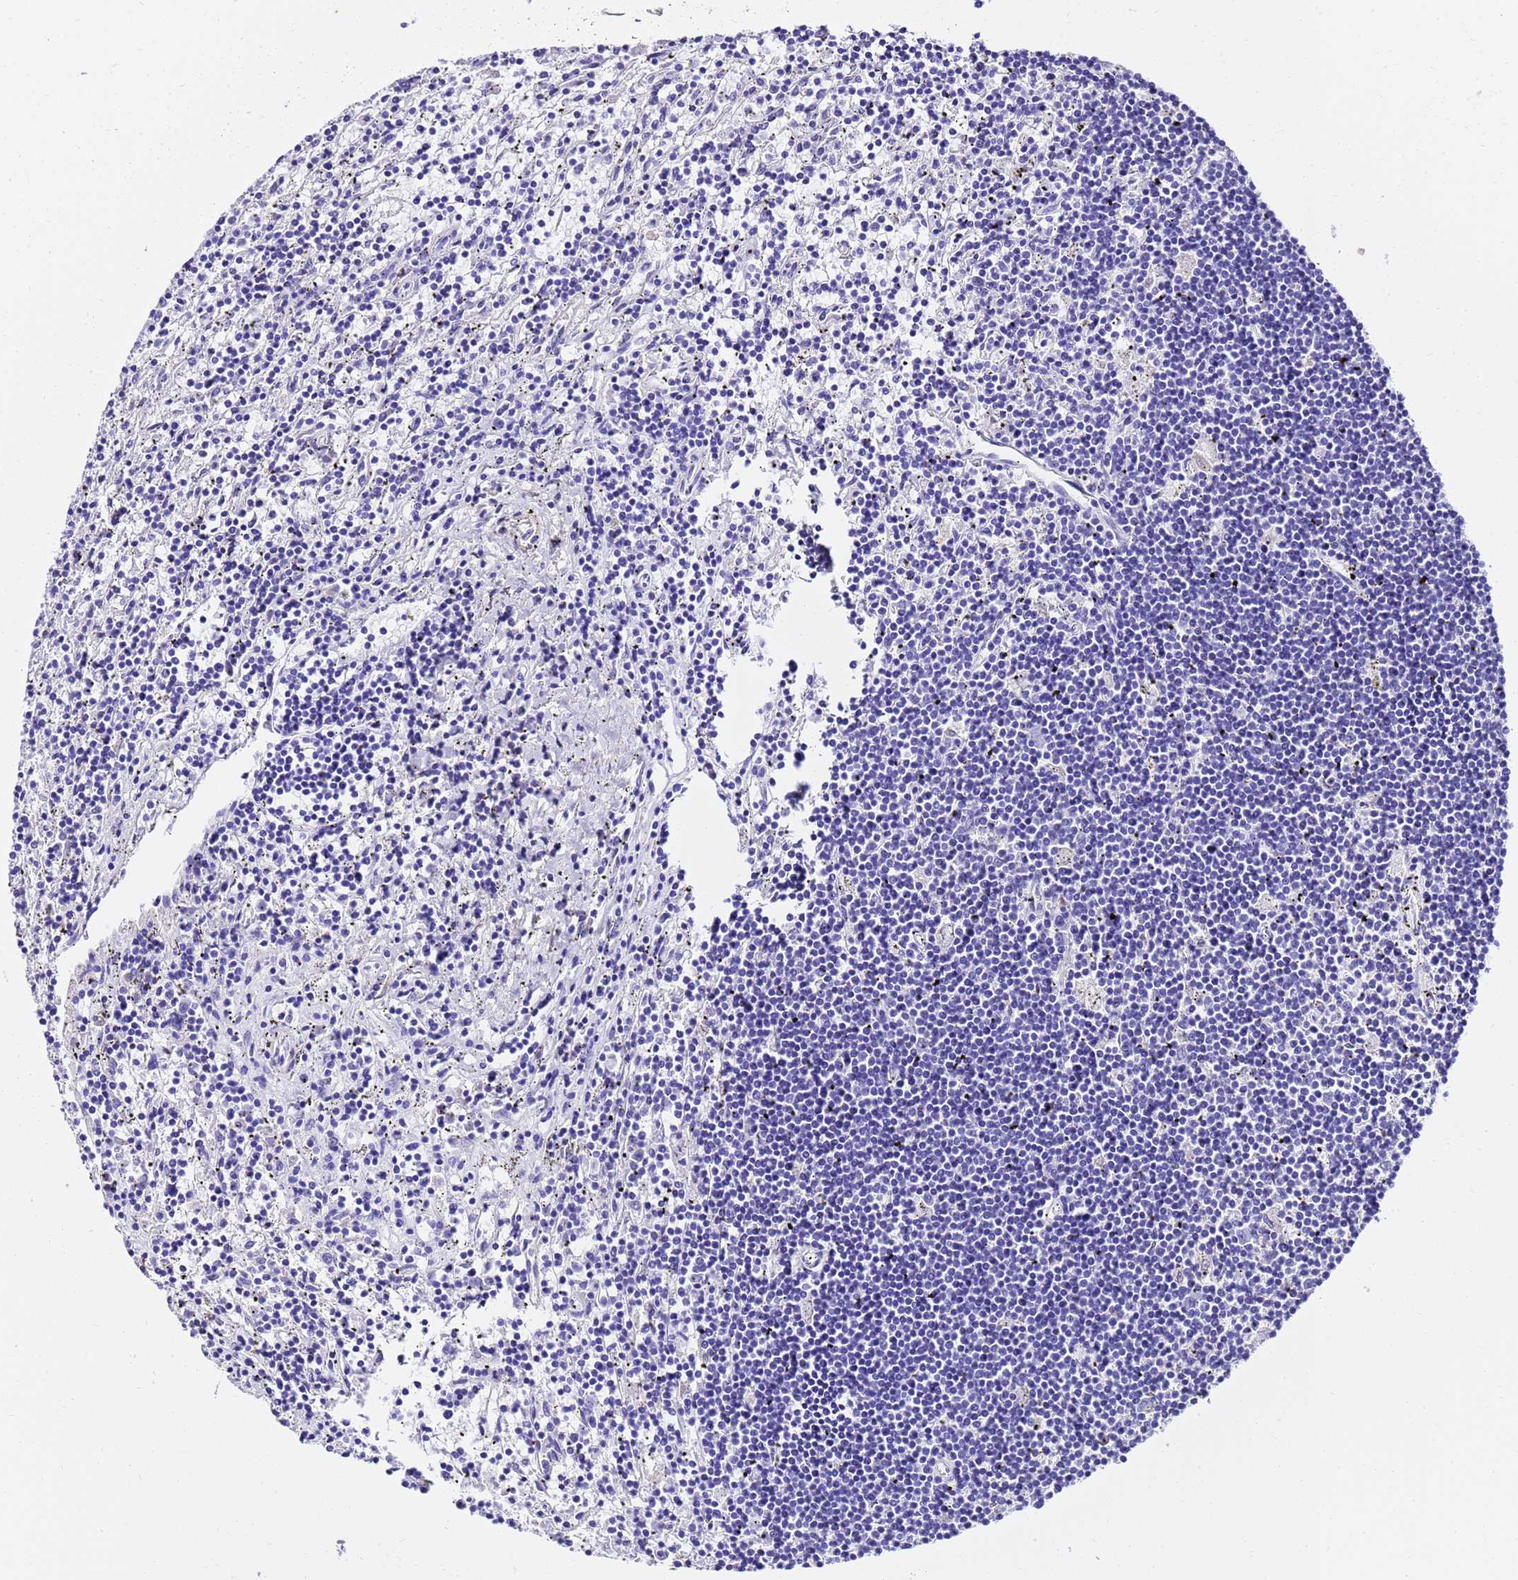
{"staining": {"intensity": "negative", "quantity": "none", "location": "none"}, "tissue": "lymphoma", "cell_type": "Tumor cells", "image_type": "cancer", "snomed": [{"axis": "morphology", "description": "Malignant lymphoma, non-Hodgkin's type, Low grade"}, {"axis": "topography", "description": "Spleen"}], "caption": "The photomicrograph demonstrates no significant expression in tumor cells of lymphoma.", "gene": "HSPB6", "patient": {"sex": "male", "age": 76}}